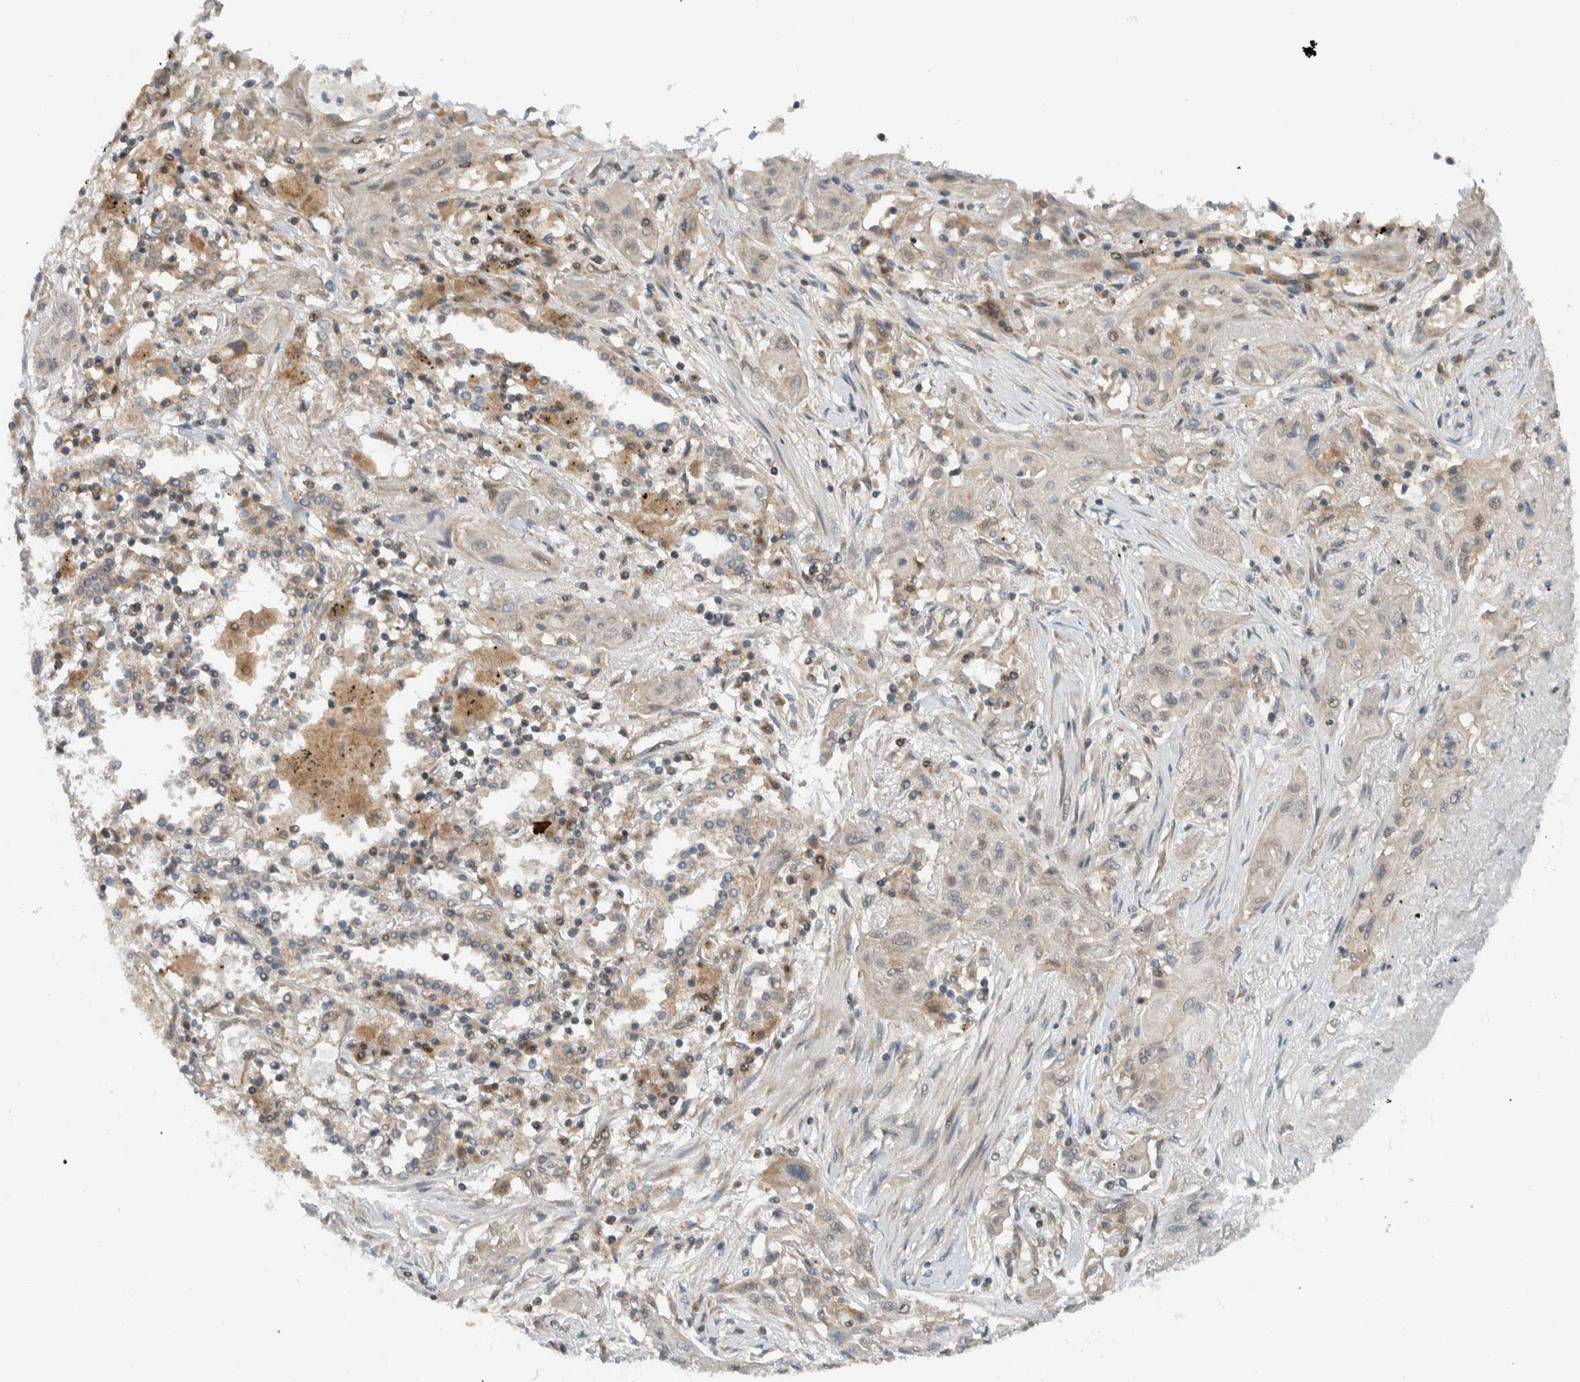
{"staining": {"intensity": "weak", "quantity": "<25%", "location": "cytoplasmic/membranous"}, "tissue": "lung cancer", "cell_type": "Tumor cells", "image_type": "cancer", "snomed": [{"axis": "morphology", "description": "Squamous cell carcinoma, NOS"}, {"axis": "topography", "description": "Lung"}], "caption": "Tumor cells show no significant protein expression in lung cancer (squamous cell carcinoma). Brightfield microscopy of immunohistochemistry stained with DAB (3,3'-diaminobenzidine) (brown) and hematoxylin (blue), captured at high magnification.", "gene": "KLHL6", "patient": {"sex": "female", "age": 47}}